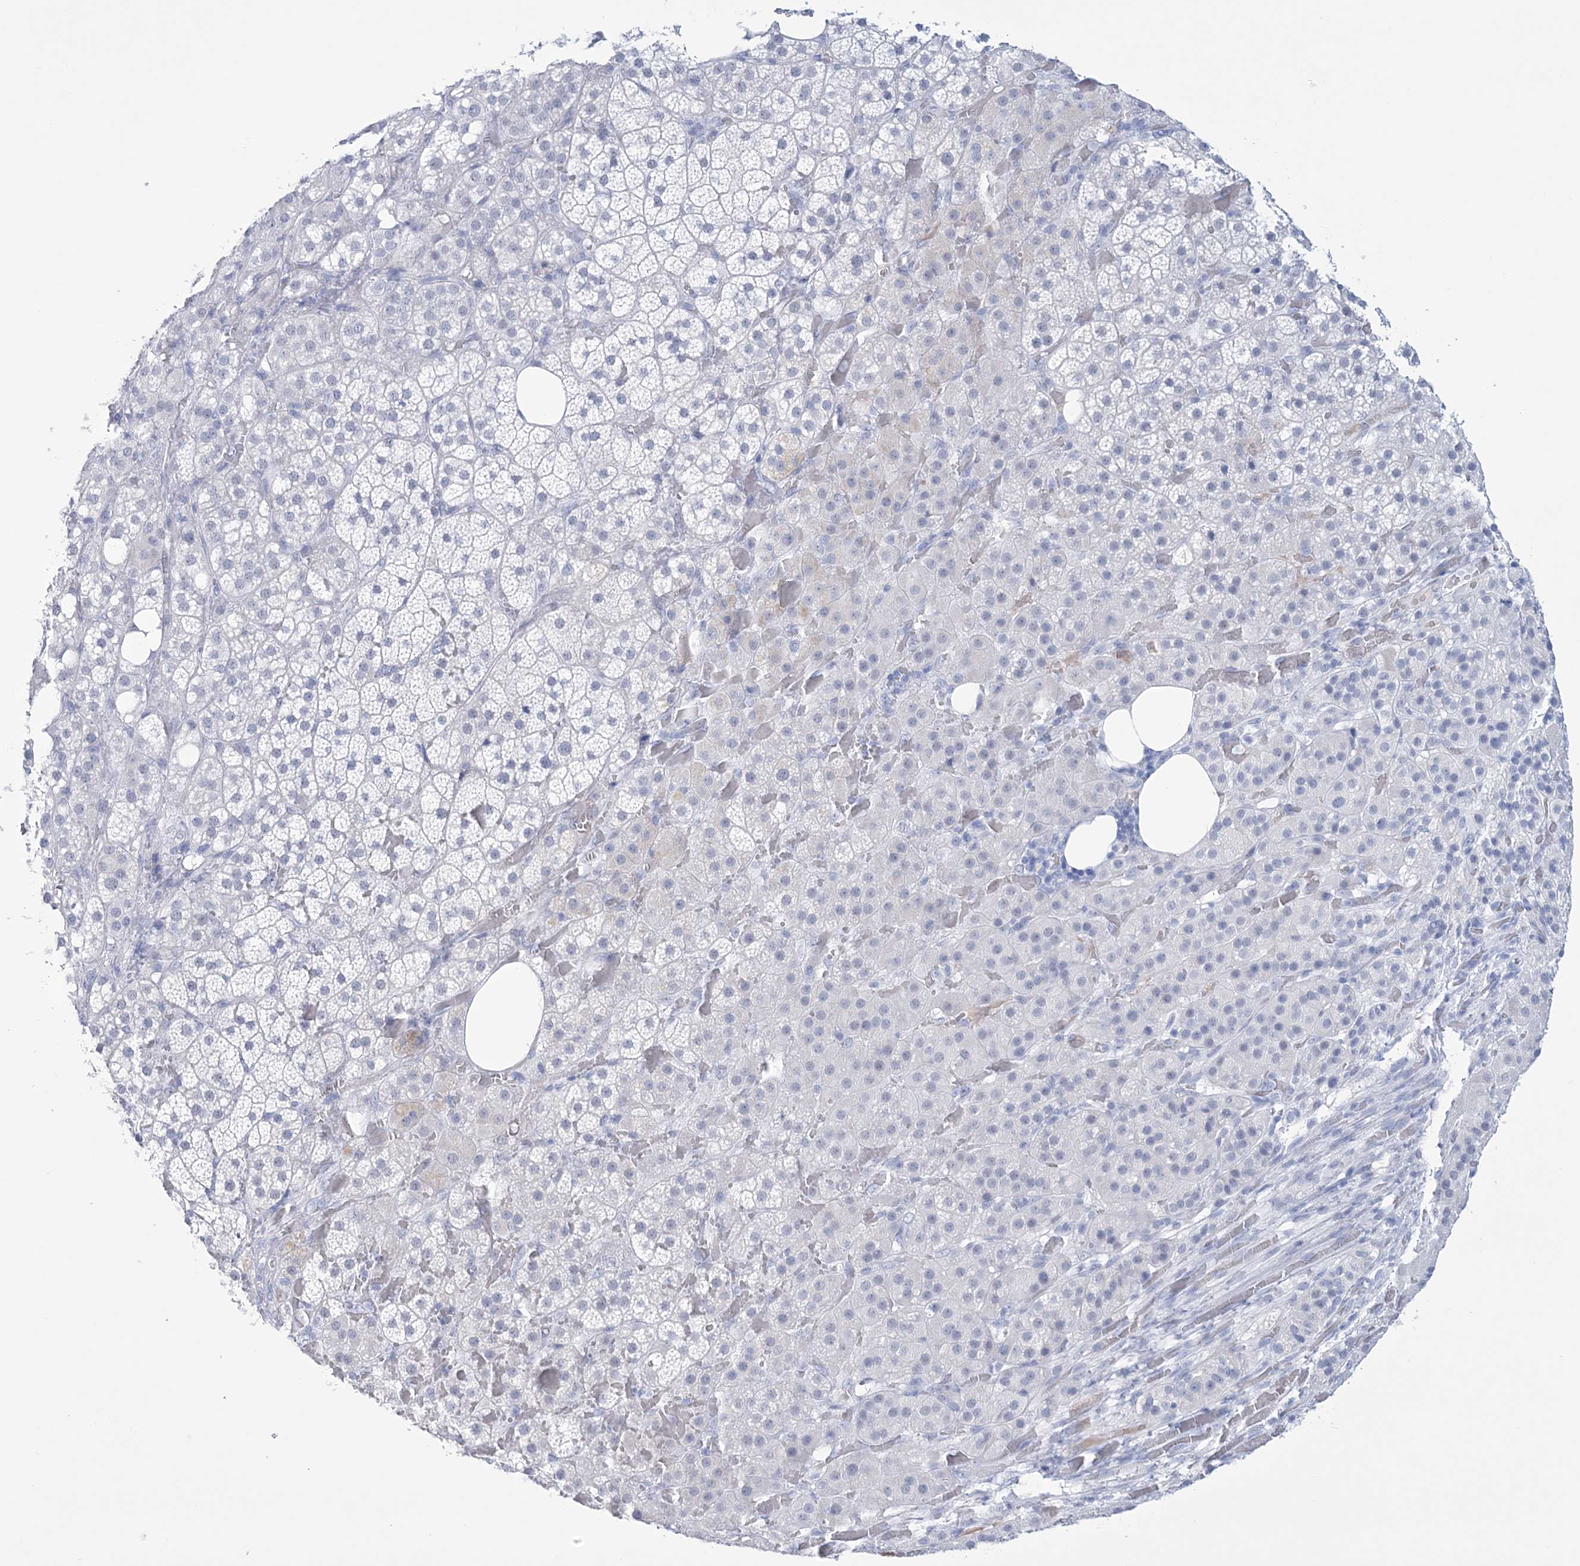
{"staining": {"intensity": "negative", "quantity": "none", "location": "none"}, "tissue": "adrenal gland", "cell_type": "Glandular cells", "image_type": "normal", "snomed": [{"axis": "morphology", "description": "Normal tissue, NOS"}, {"axis": "topography", "description": "Adrenal gland"}], "caption": "Immunohistochemistry of unremarkable human adrenal gland exhibits no positivity in glandular cells.", "gene": "DPCD", "patient": {"sex": "female", "age": 59}}